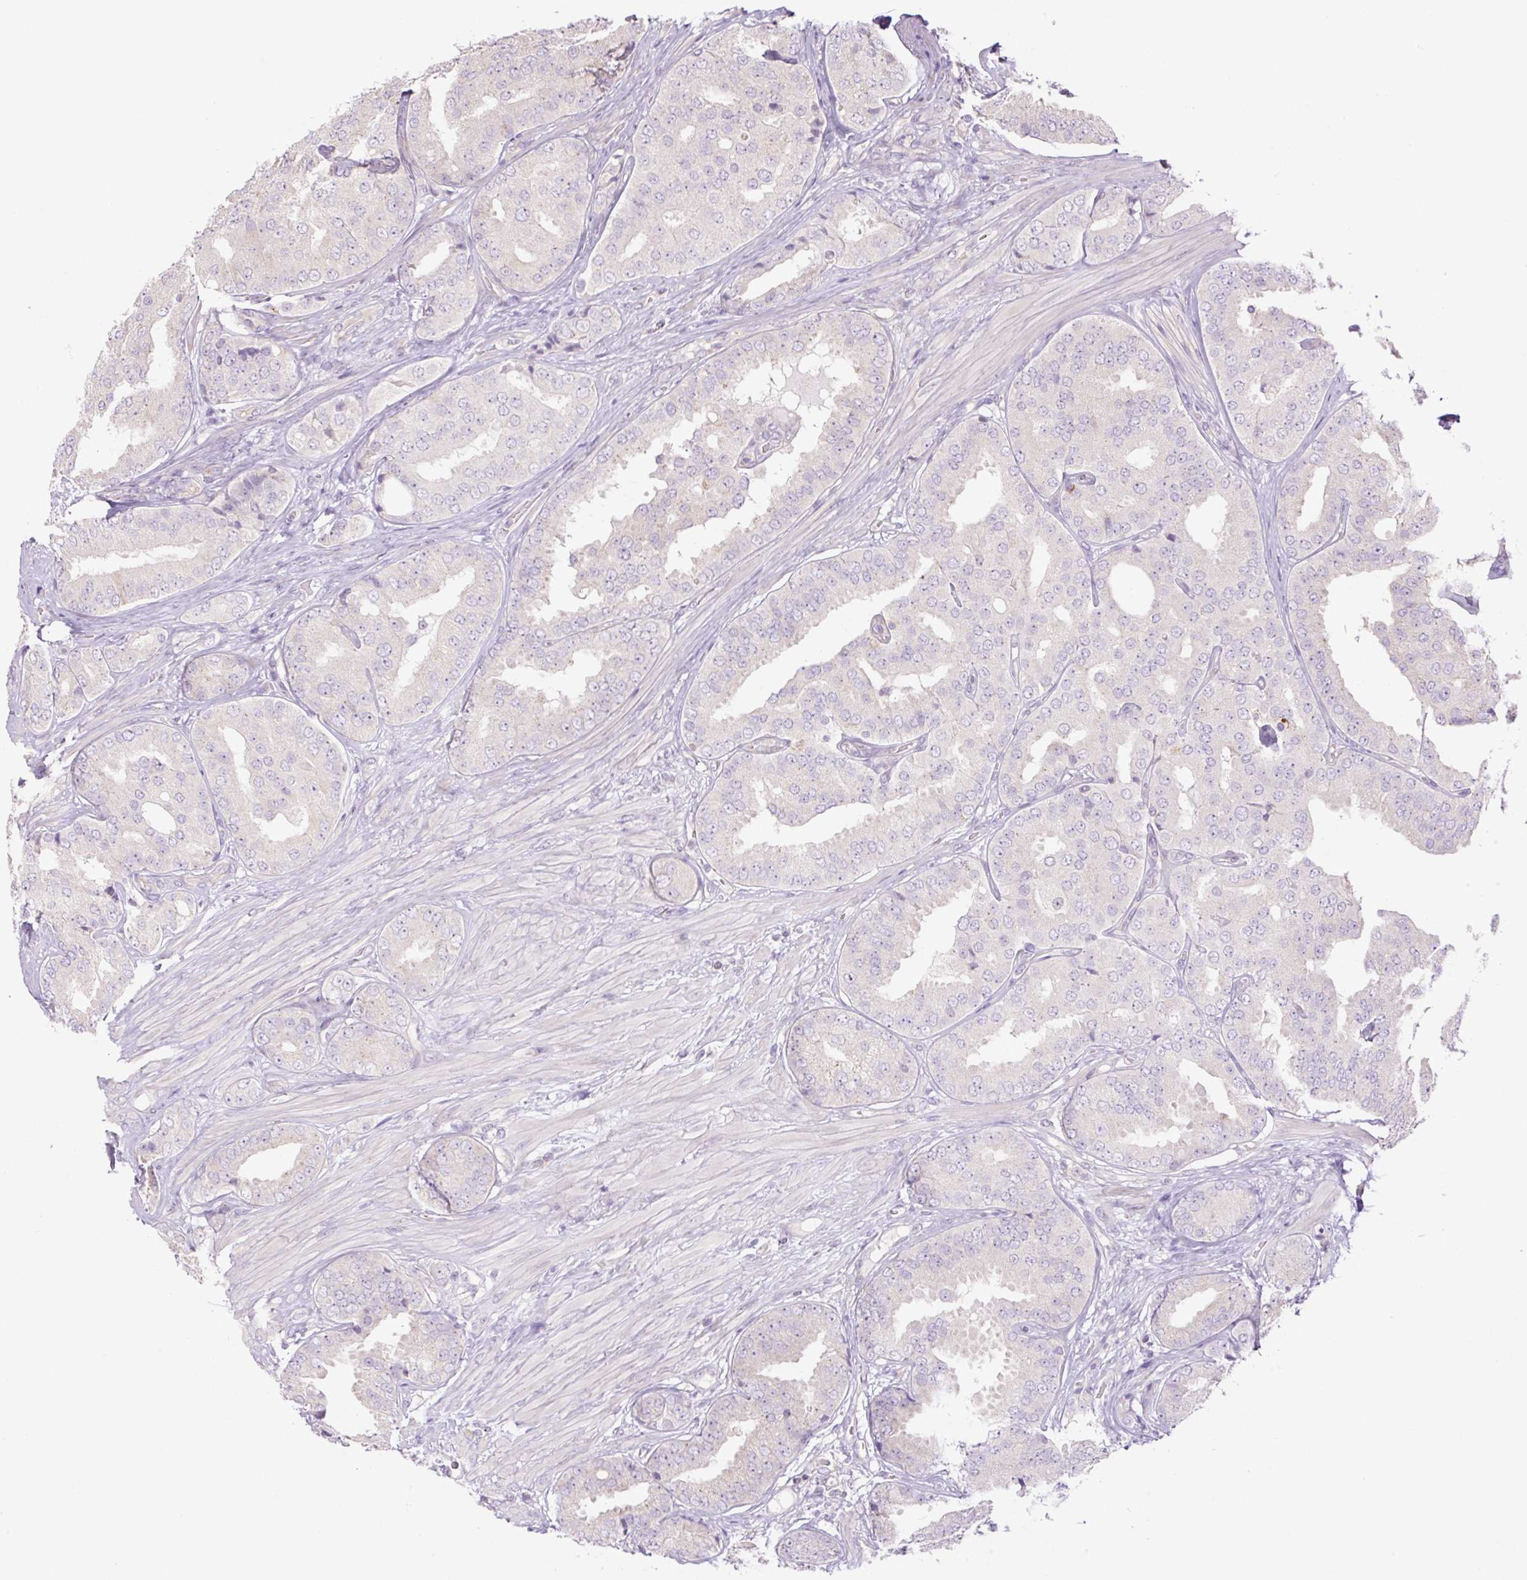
{"staining": {"intensity": "negative", "quantity": "none", "location": "none"}, "tissue": "prostate cancer", "cell_type": "Tumor cells", "image_type": "cancer", "snomed": [{"axis": "morphology", "description": "Adenocarcinoma, High grade"}, {"axis": "topography", "description": "Prostate"}], "caption": "This is an IHC micrograph of adenocarcinoma (high-grade) (prostate). There is no expression in tumor cells.", "gene": "GRID2", "patient": {"sex": "male", "age": 63}}